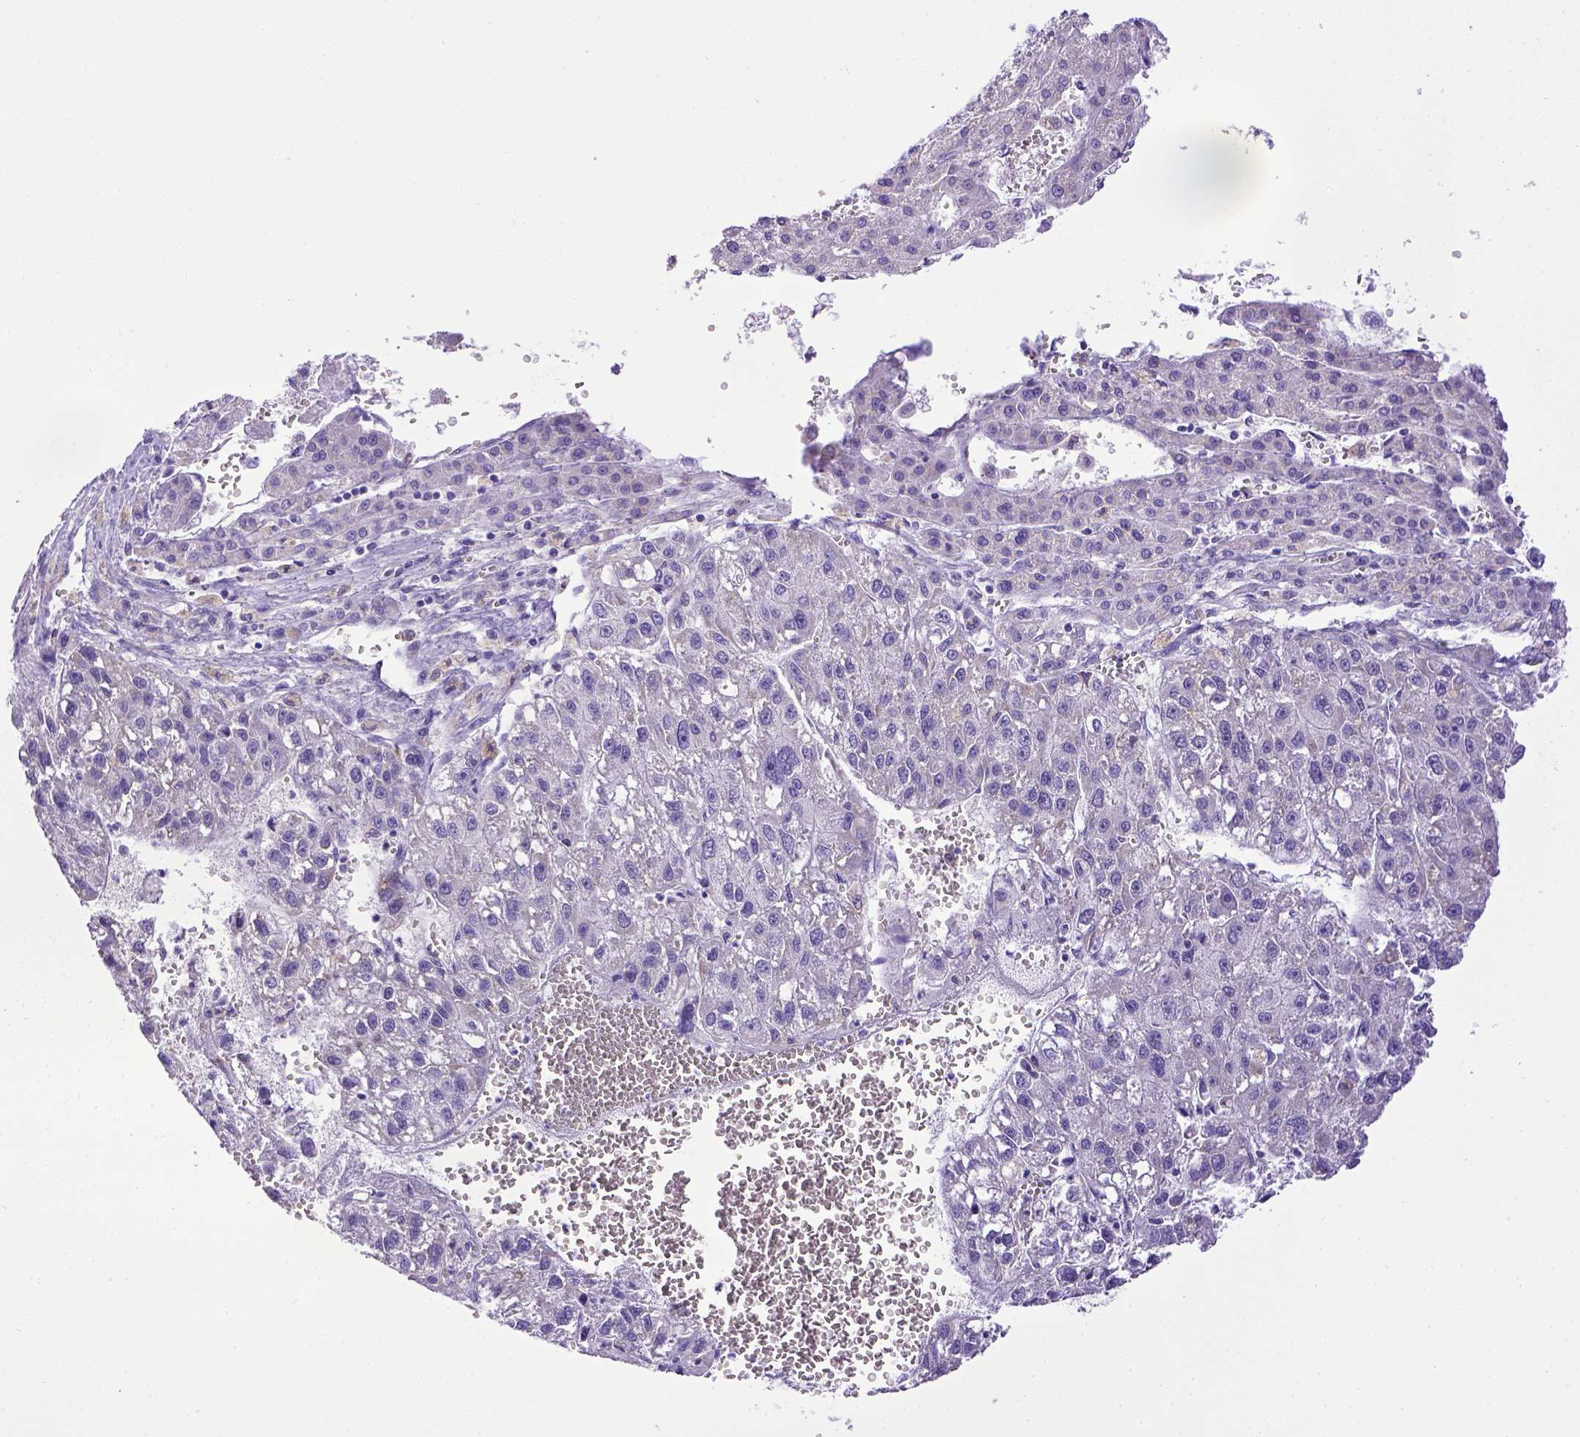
{"staining": {"intensity": "negative", "quantity": "none", "location": "none"}, "tissue": "liver cancer", "cell_type": "Tumor cells", "image_type": "cancer", "snomed": [{"axis": "morphology", "description": "Carcinoma, Hepatocellular, NOS"}, {"axis": "topography", "description": "Liver"}], "caption": "Immunohistochemical staining of human liver cancer reveals no significant expression in tumor cells. The staining was performed using DAB (3,3'-diaminobenzidine) to visualize the protein expression in brown, while the nuclei were stained in blue with hematoxylin (Magnification: 20x).", "gene": "SPEF1", "patient": {"sex": "female", "age": 70}}